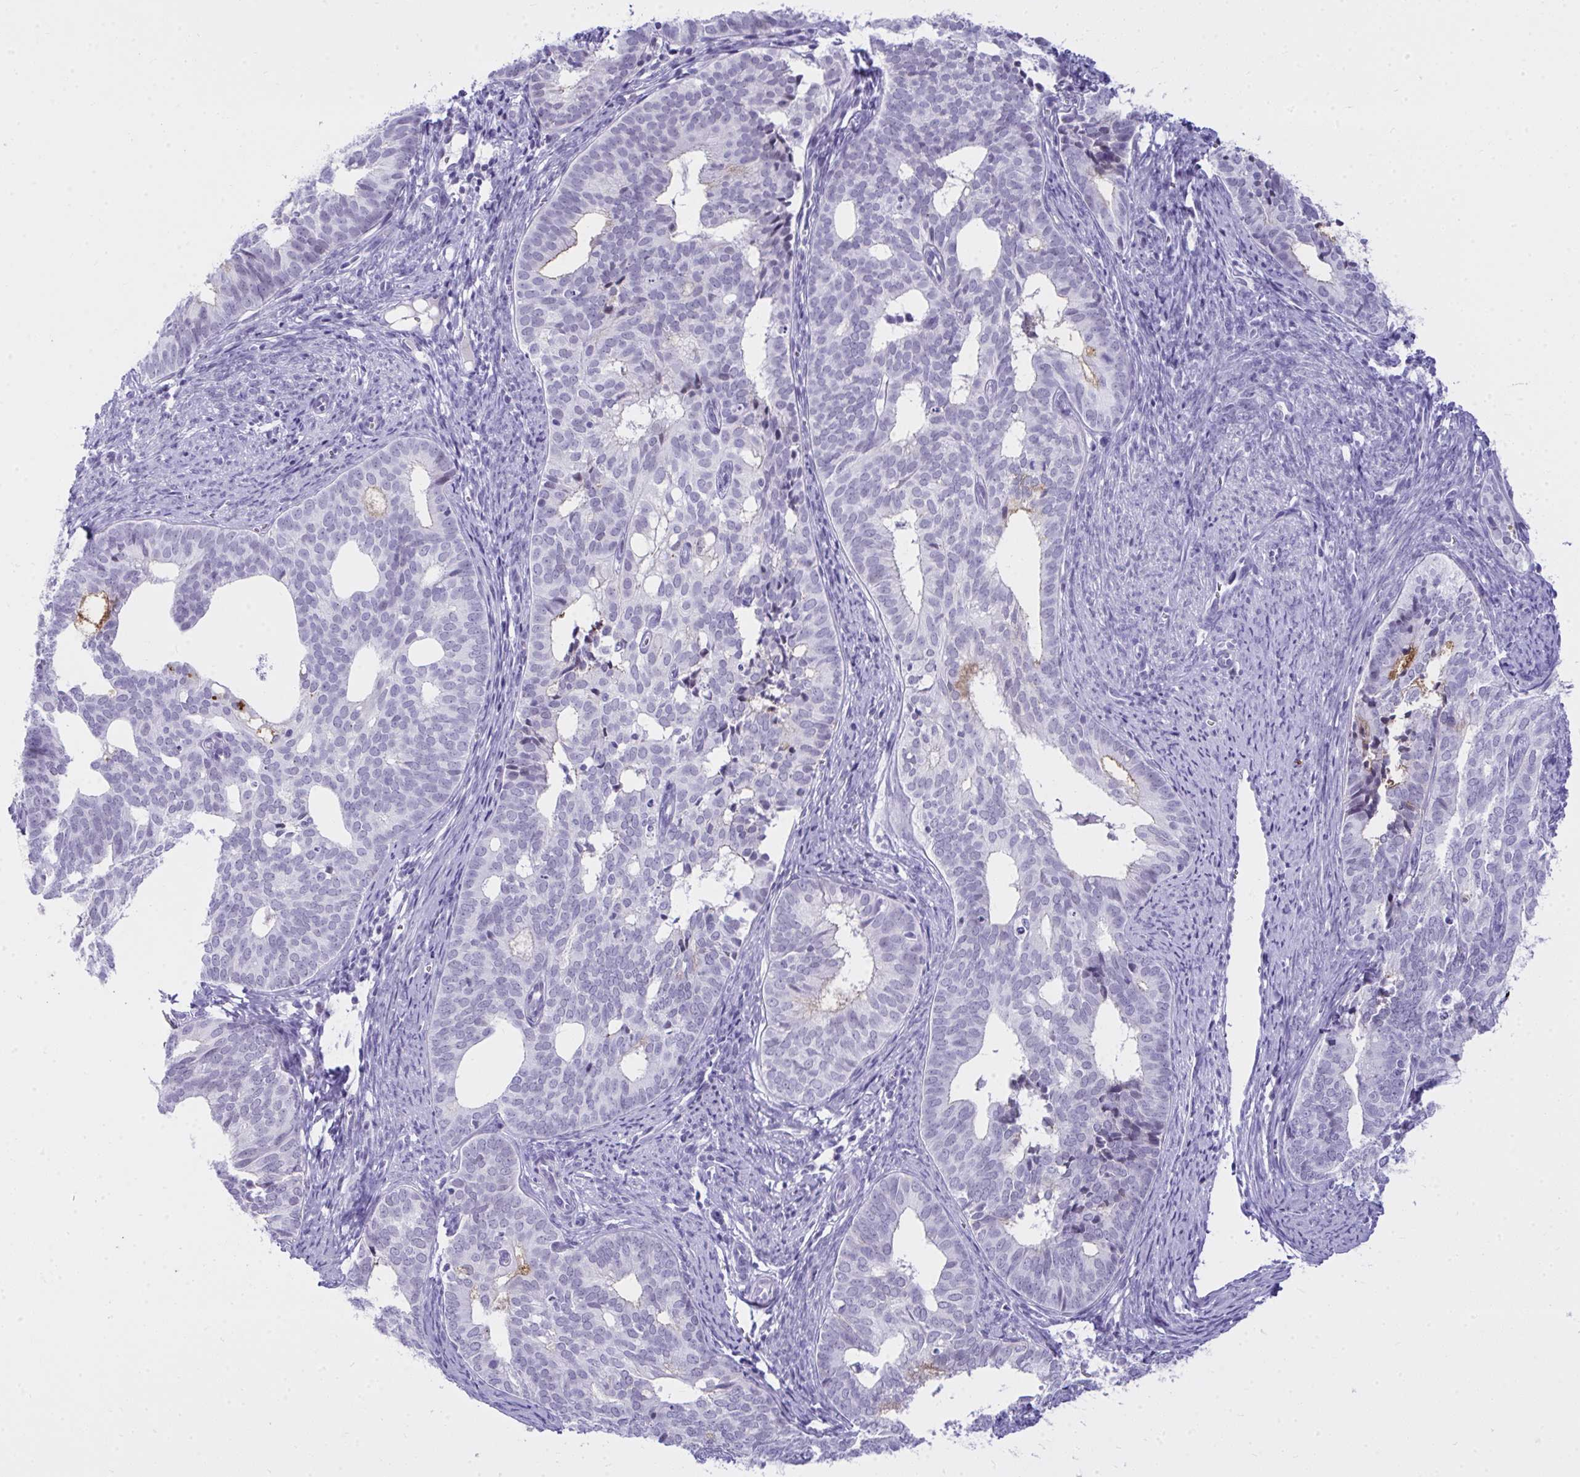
{"staining": {"intensity": "negative", "quantity": "none", "location": "none"}, "tissue": "endometrial cancer", "cell_type": "Tumor cells", "image_type": "cancer", "snomed": [{"axis": "morphology", "description": "Adenocarcinoma, NOS"}, {"axis": "topography", "description": "Endometrium"}], "caption": "A high-resolution photomicrograph shows immunohistochemistry staining of endometrial adenocarcinoma, which exhibits no significant expression in tumor cells. (Stains: DAB immunohistochemistry with hematoxylin counter stain, Microscopy: brightfield microscopy at high magnification).", "gene": "OR5F1", "patient": {"sex": "female", "age": 75}}